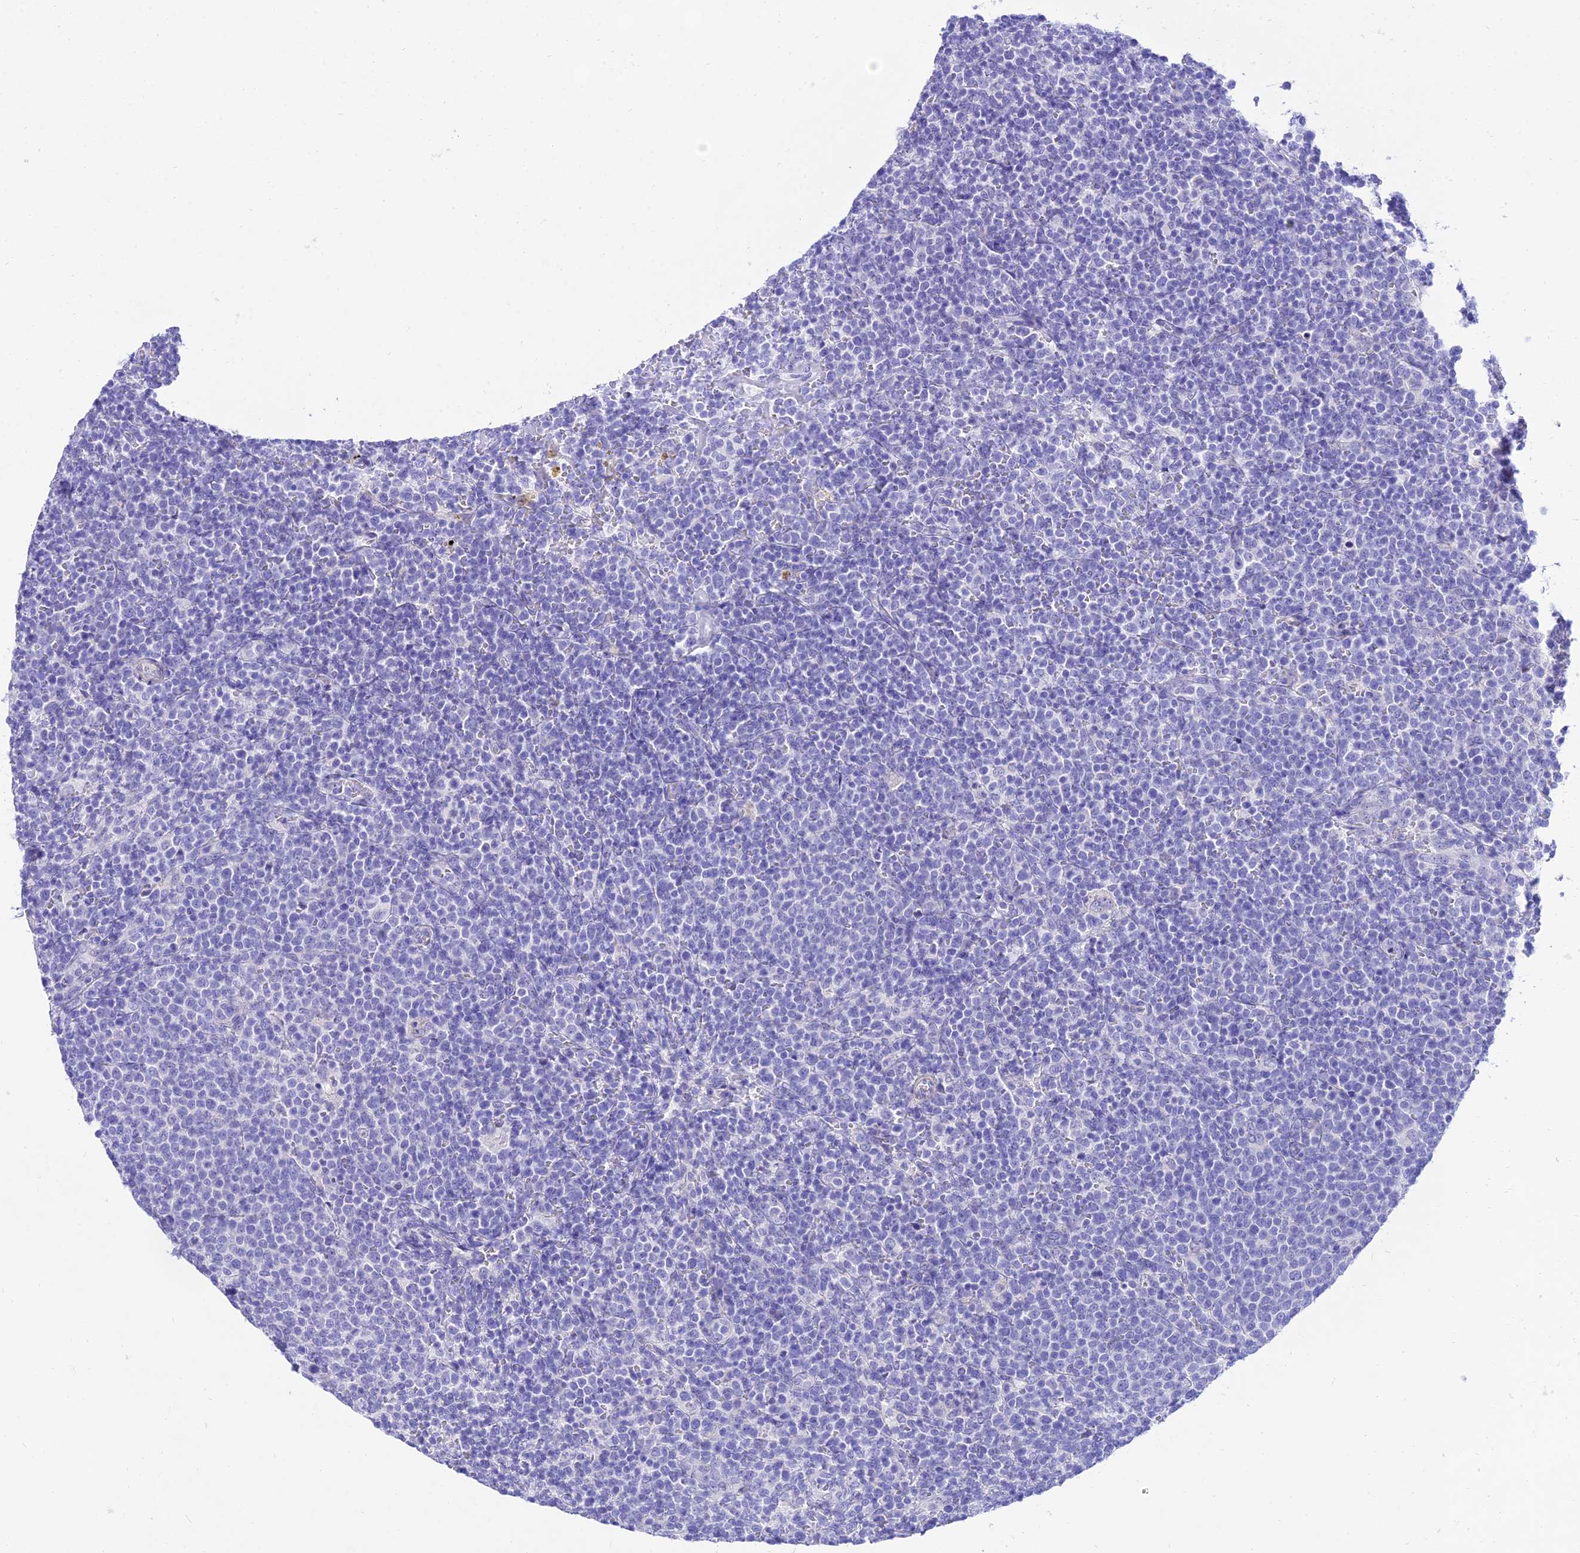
{"staining": {"intensity": "negative", "quantity": "none", "location": "none"}, "tissue": "lymphoma", "cell_type": "Tumor cells", "image_type": "cancer", "snomed": [{"axis": "morphology", "description": "Malignant lymphoma, non-Hodgkin's type, High grade"}, {"axis": "topography", "description": "Lymph node"}], "caption": "The image displays no significant staining in tumor cells of high-grade malignant lymphoma, non-Hodgkin's type.", "gene": "TAC3", "patient": {"sex": "male", "age": 61}}